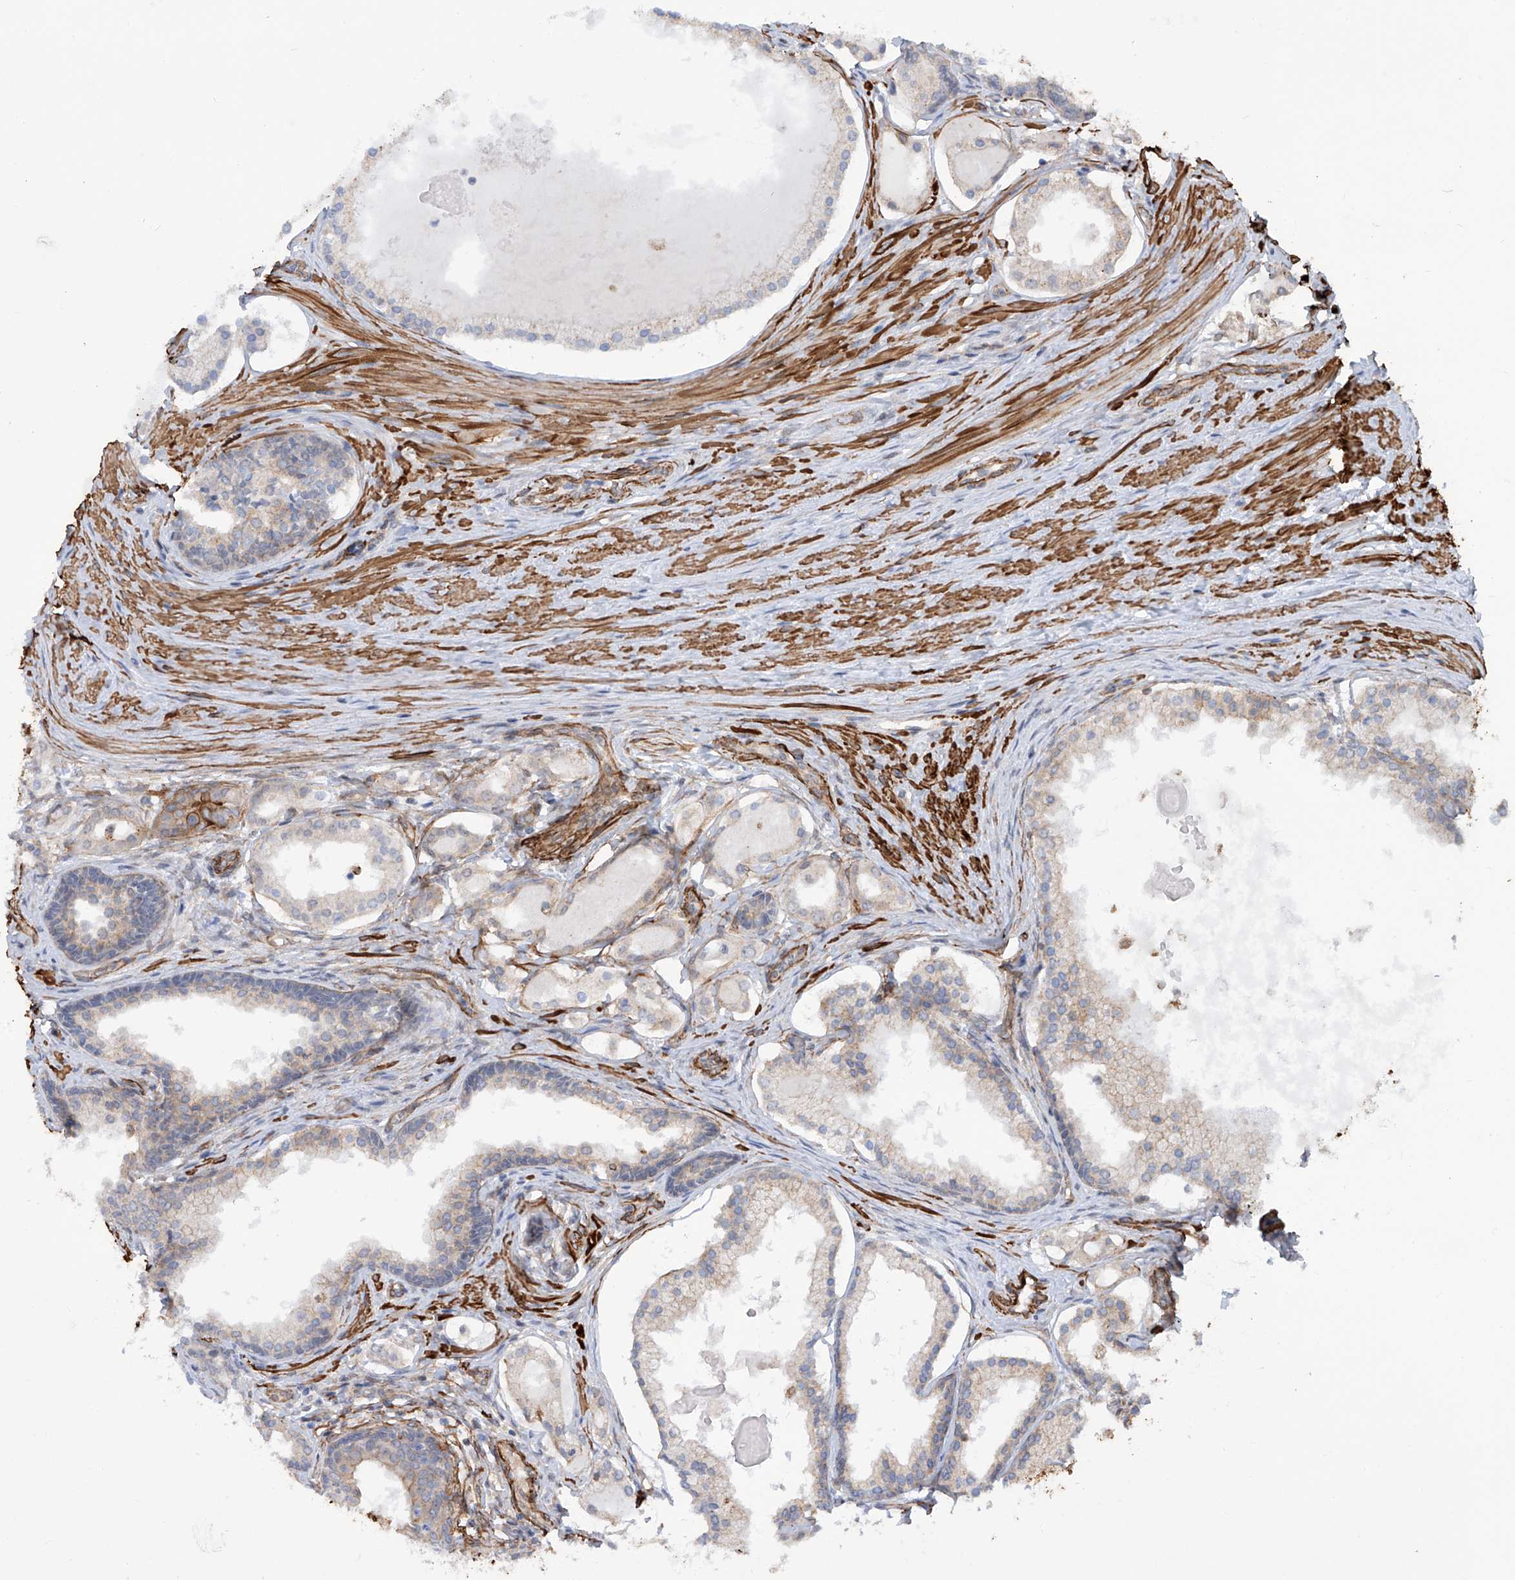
{"staining": {"intensity": "weak", "quantity": "<25%", "location": "cytoplasmic/membranous"}, "tissue": "prostate cancer", "cell_type": "Tumor cells", "image_type": "cancer", "snomed": [{"axis": "morphology", "description": "Adenocarcinoma, High grade"}, {"axis": "topography", "description": "Prostate"}], "caption": "Immunohistochemistry (IHC) image of human prostate adenocarcinoma (high-grade) stained for a protein (brown), which exhibits no expression in tumor cells. Nuclei are stained in blue.", "gene": "ZNF490", "patient": {"sex": "male", "age": 68}}